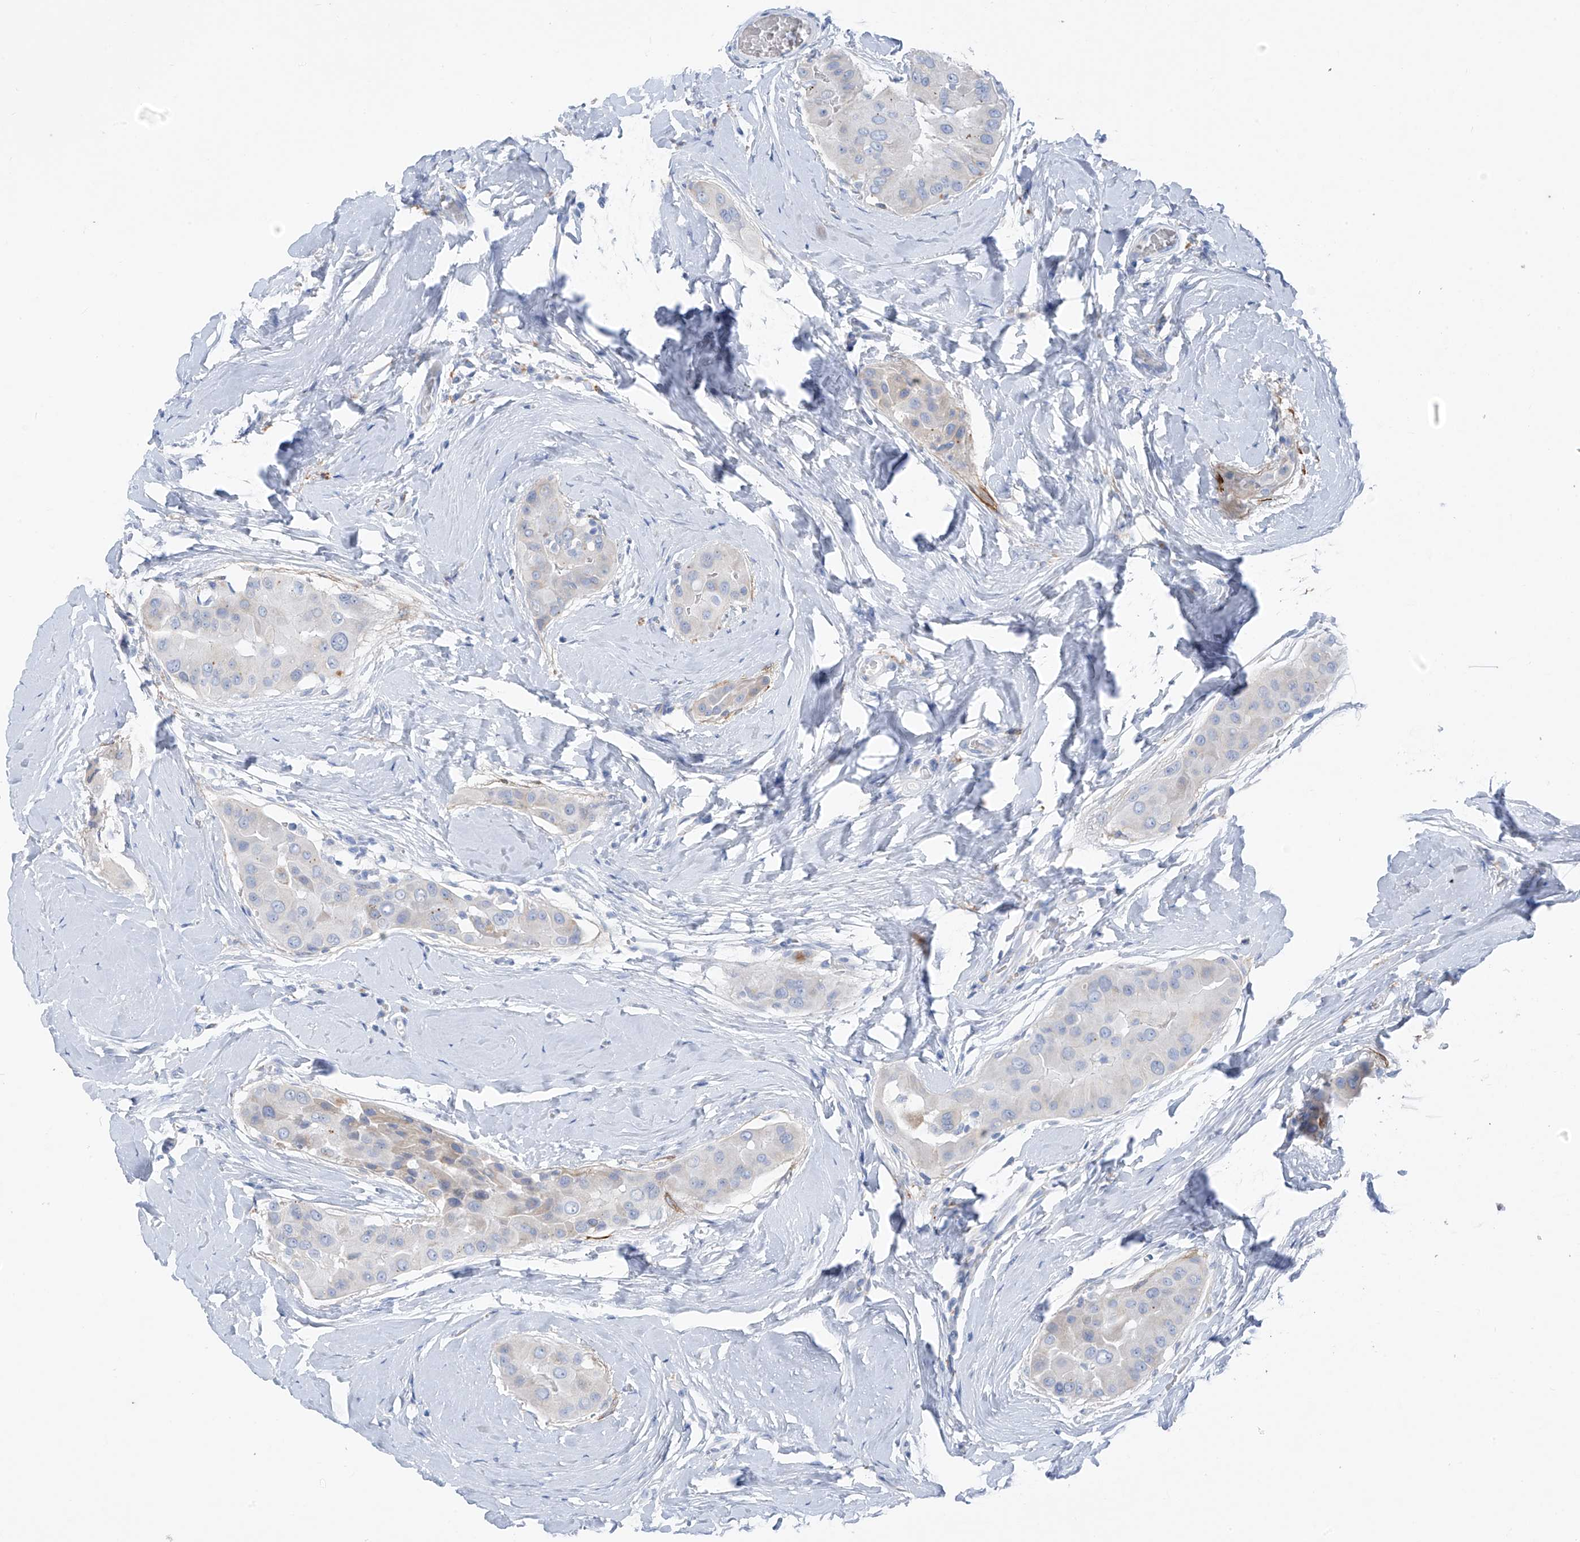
{"staining": {"intensity": "negative", "quantity": "none", "location": "none"}, "tissue": "thyroid cancer", "cell_type": "Tumor cells", "image_type": "cancer", "snomed": [{"axis": "morphology", "description": "Papillary adenocarcinoma, NOS"}, {"axis": "topography", "description": "Thyroid gland"}], "caption": "Immunohistochemistry (IHC) histopathology image of thyroid cancer (papillary adenocarcinoma) stained for a protein (brown), which demonstrates no expression in tumor cells. (Brightfield microscopy of DAB immunohistochemistry (IHC) at high magnification).", "gene": "GLMP", "patient": {"sex": "male", "age": 33}}